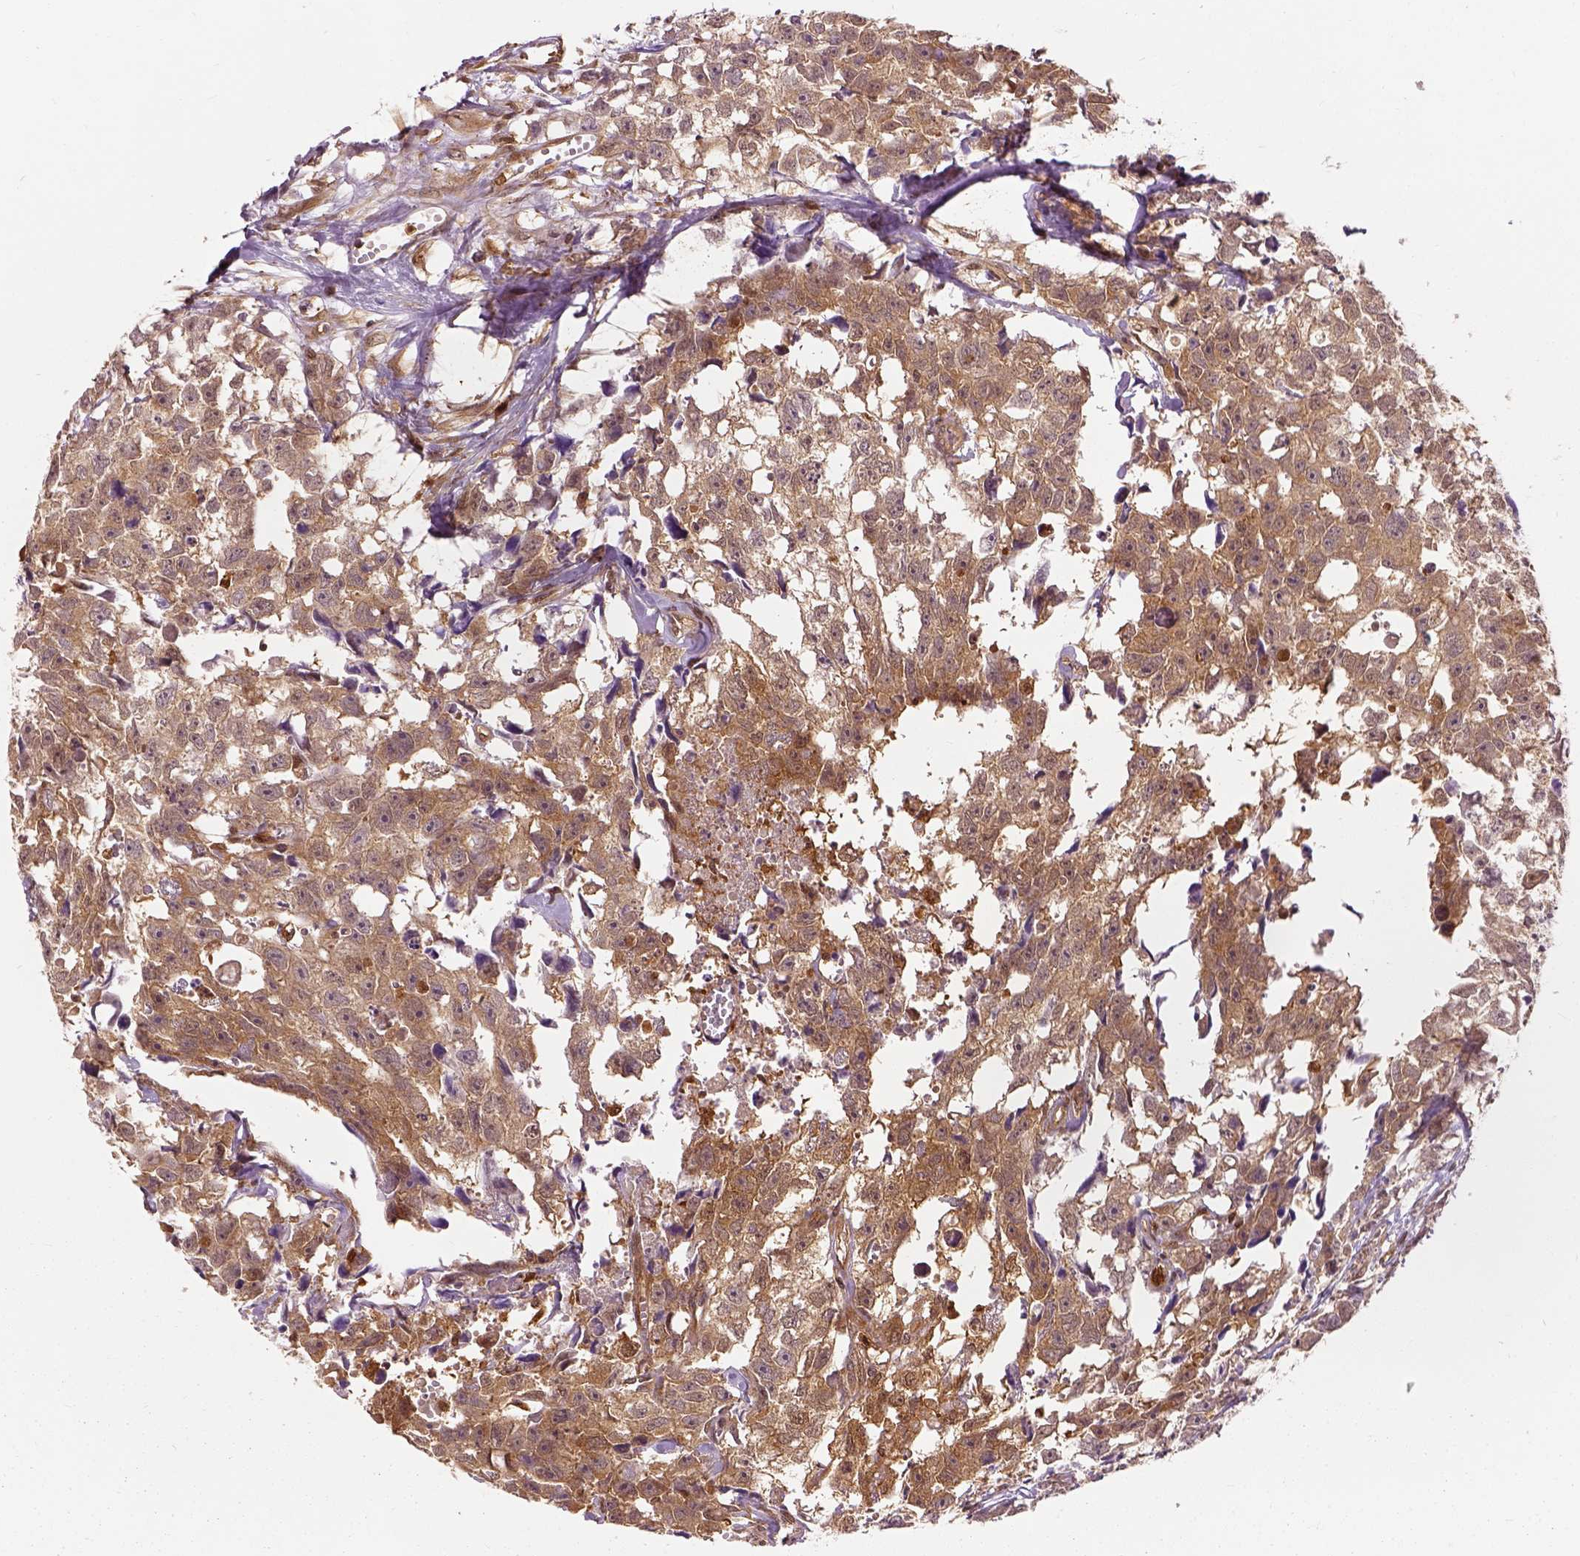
{"staining": {"intensity": "moderate", "quantity": ">75%", "location": "cytoplasmic/membranous"}, "tissue": "testis cancer", "cell_type": "Tumor cells", "image_type": "cancer", "snomed": [{"axis": "morphology", "description": "Carcinoma, Embryonal, NOS"}, {"axis": "morphology", "description": "Teratoma, malignant, NOS"}, {"axis": "topography", "description": "Testis"}], "caption": "Testis teratoma (malignant) stained for a protein (brown) displays moderate cytoplasmic/membranous positive positivity in approximately >75% of tumor cells.", "gene": "GPI", "patient": {"sex": "male", "age": 44}}